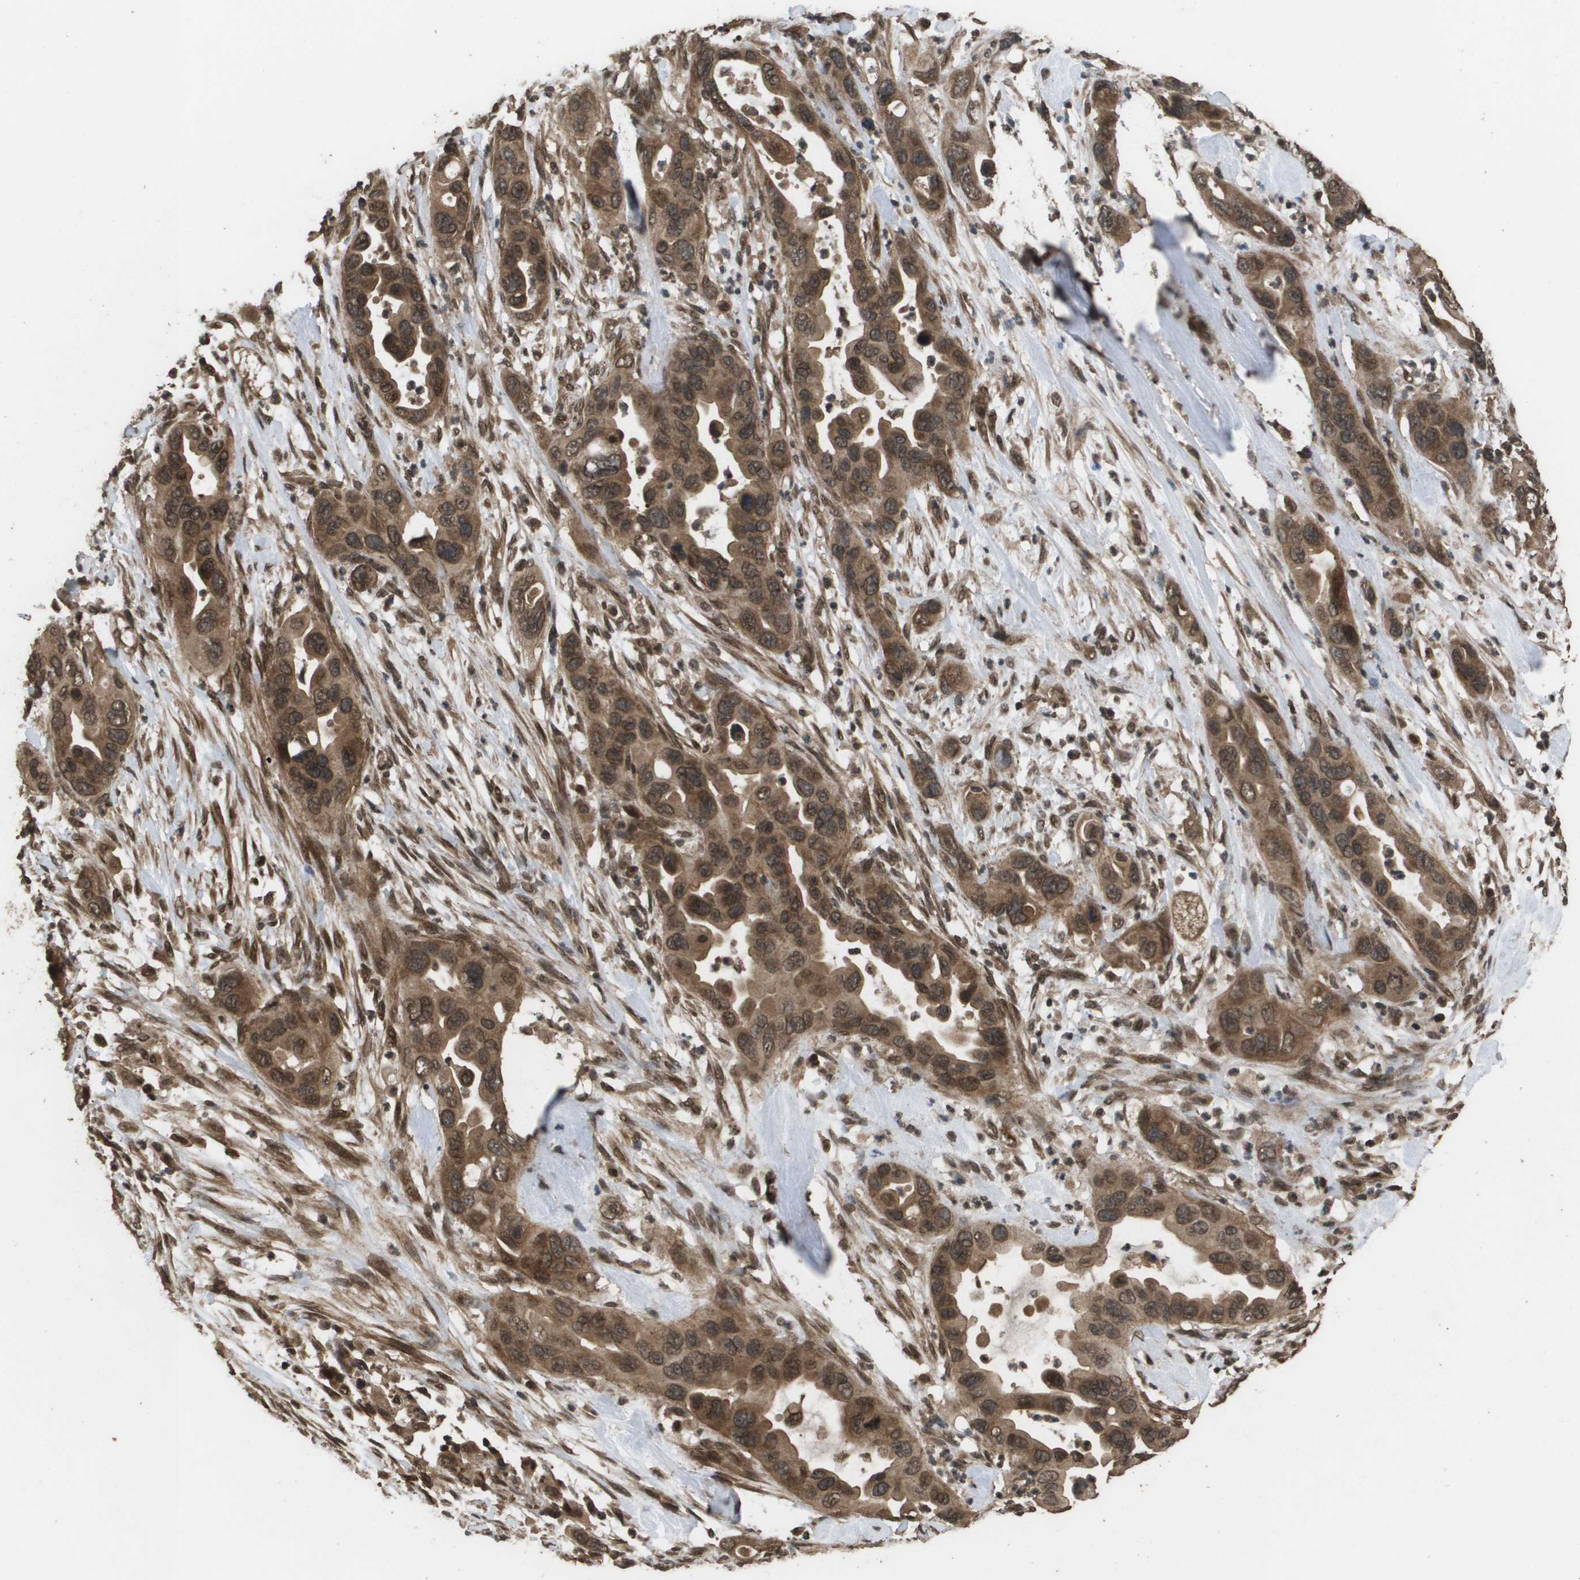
{"staining": {"intensity": "moderate", "quantity": ">75%", "location": "cytoplasmic/membranous"}, "tissue": "pancreatic cancer", "cell_type": "Tumor cells", "image_type": "cancer", "snomed": [{"axis": "morphology", "description": "Adenocarcinoma, NOS"}, {"axis": "topography", "description": "Pancreas"}], "caption": "This histopathology image shows immunohistochemistry (IHC) staining of pancreatic cancer (adenocarcinoma), with medium moderate cytoplasmic/membranous positivity in about >75% of tumor cells.", "gene": "AXIN2", "patient": {"sex": "female", "age": 71}}